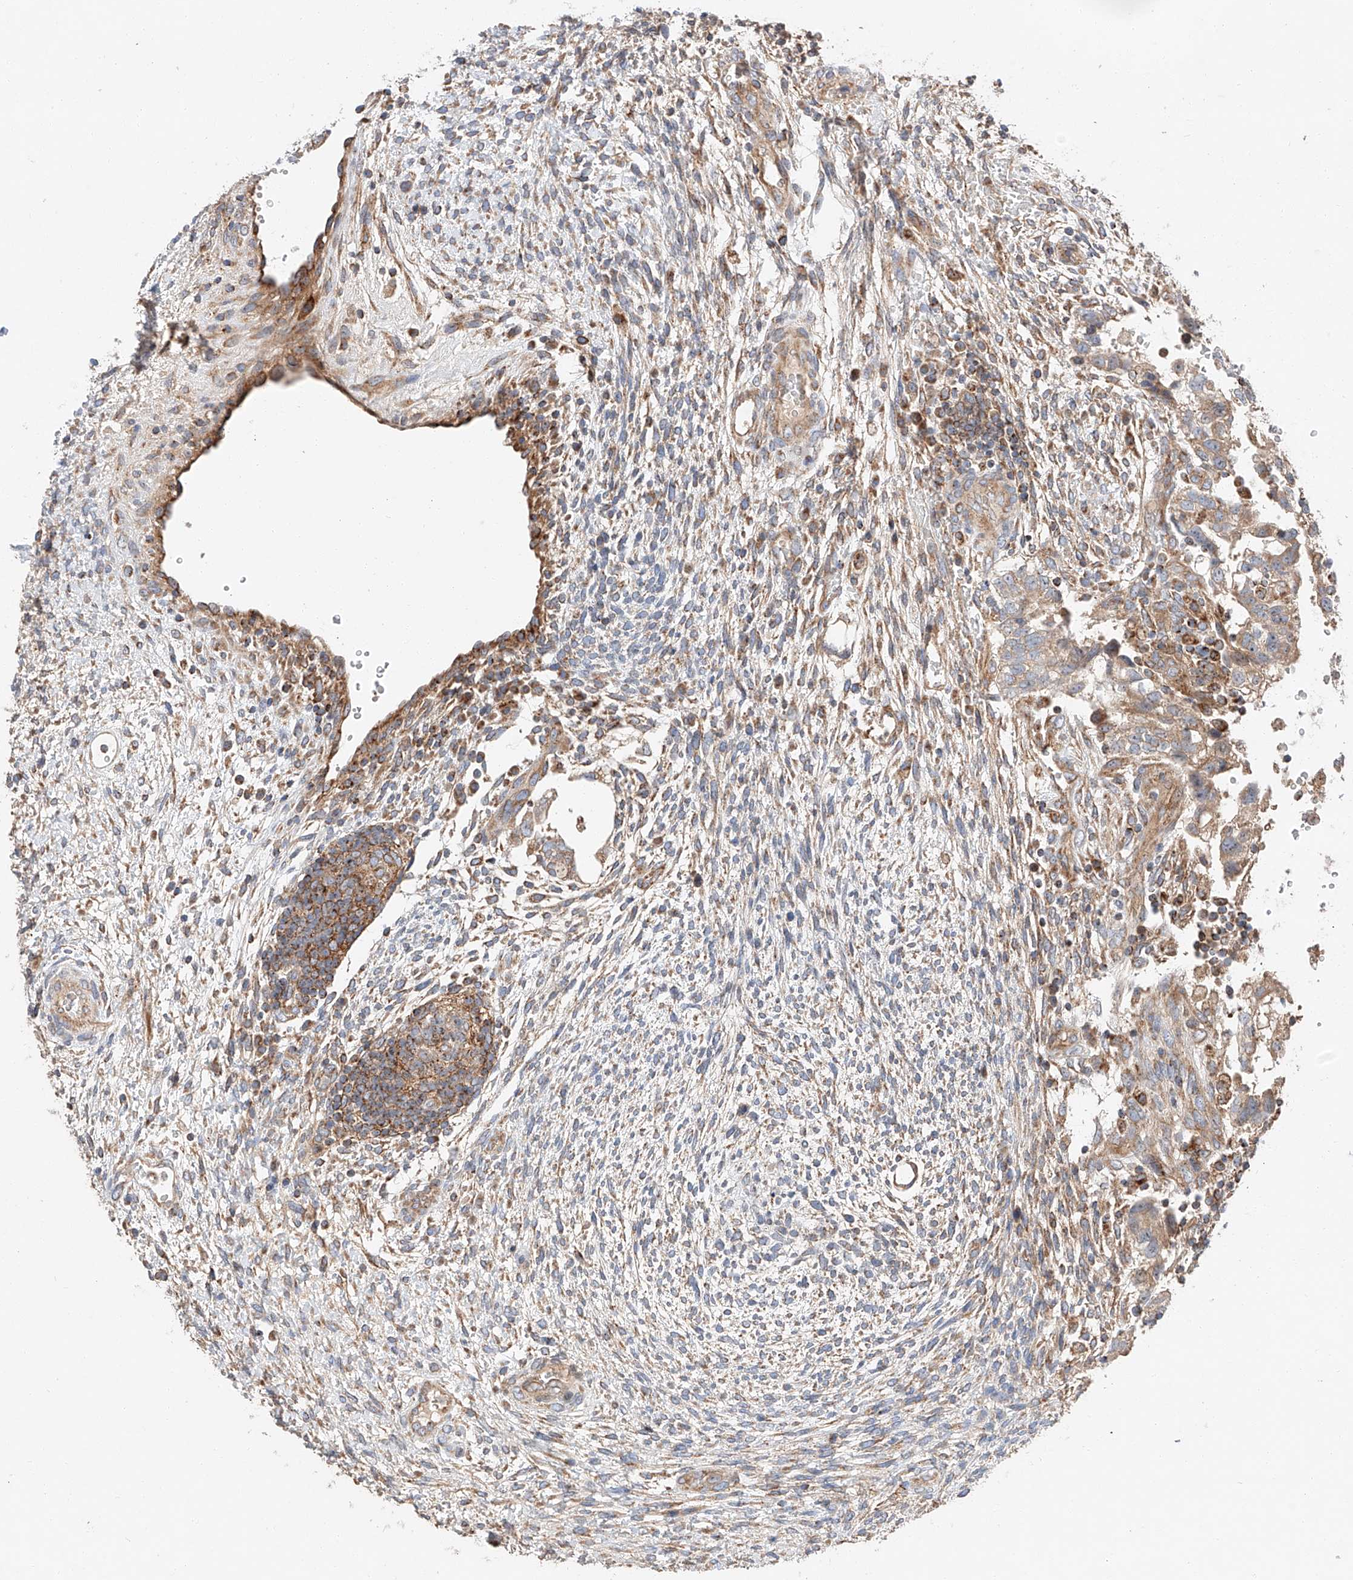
{"staining": {"intensity": "moderate", "quantity": ">75%", "location": "cytoplasmic/membranous"}, "tissue": "testis cancer", "cell_type": "Tumor cells", "image_type": "cancer", "snomed": [{"axis": "morphology", "description": "Carcinoma, Embryonal, NOS"}, {"axis": "topography", "description": "Testis"}], "caption": "Human testis embryonal carcinoma stained with a brown dye displays moderate cytoplasmic/membranous positive positivity in about >75% of tumor cells.", "gene": "RUSC1", "patient": {"sex": "male", "age": 37}}